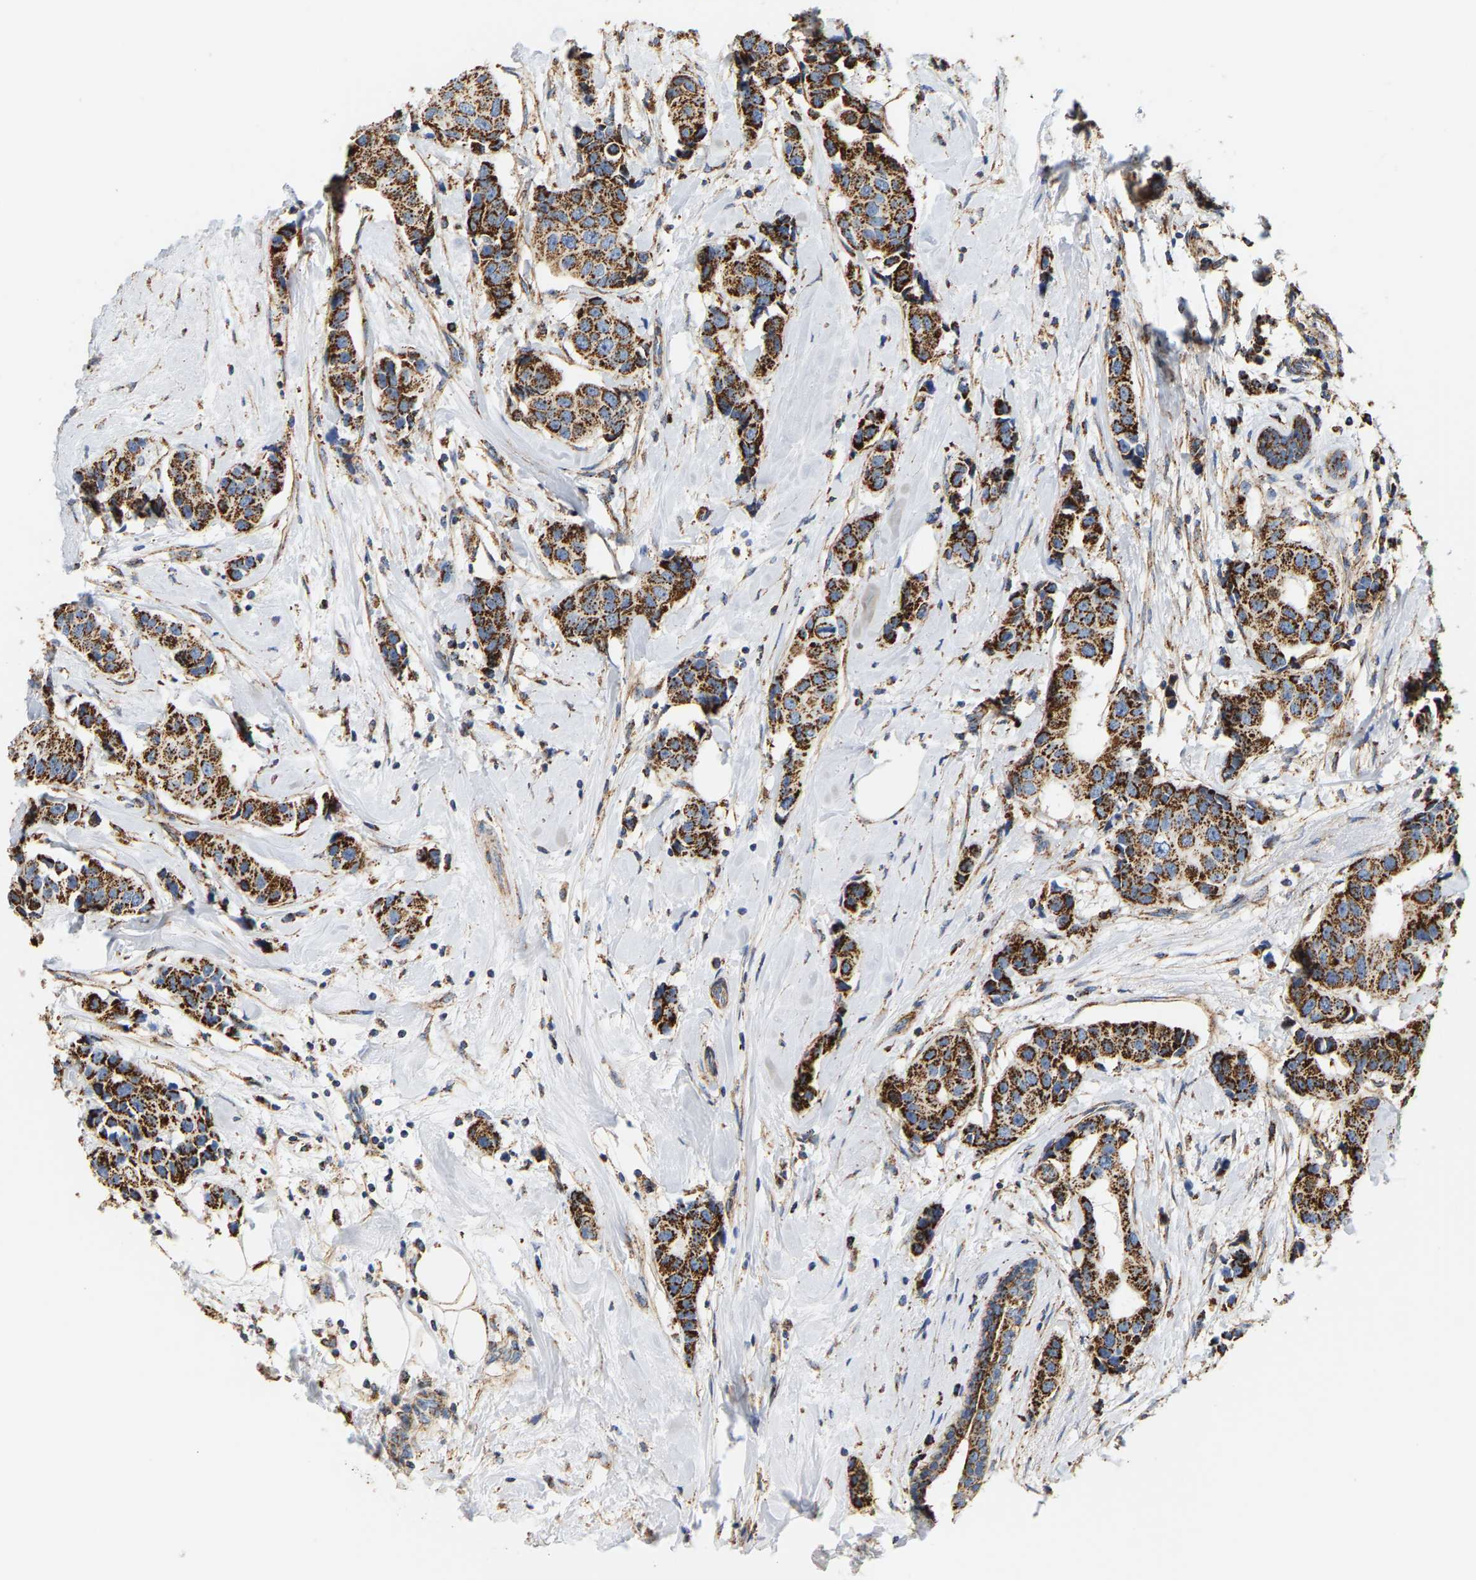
{"staining": {"intensity": "strong", "quantity": ">75%", "location": "cytoplasmic/membranous"}, "tissue": "breast cancer", "cell_type": "Tumor cells", "image_type": "cancer", "snomed": [{"axis": "morphology", "description": "Normal tissue, NOS"}, {"axis": "morphology", "description": "Duct carcinoma"}, {"axis": "topography", "description": "Breast"}], "caption": "IHC (DAB (3,3'-diaminobenzidine)) staining of breast intraductal carcinoma displays strong cytoplasmic/membranous protein positivity in approximately >75% of tumor cells. (DAB IHC with brightfield microscopy, high magnification).", "gene": "SHMT2", "patient": {"sex": "female", "age": 39}}